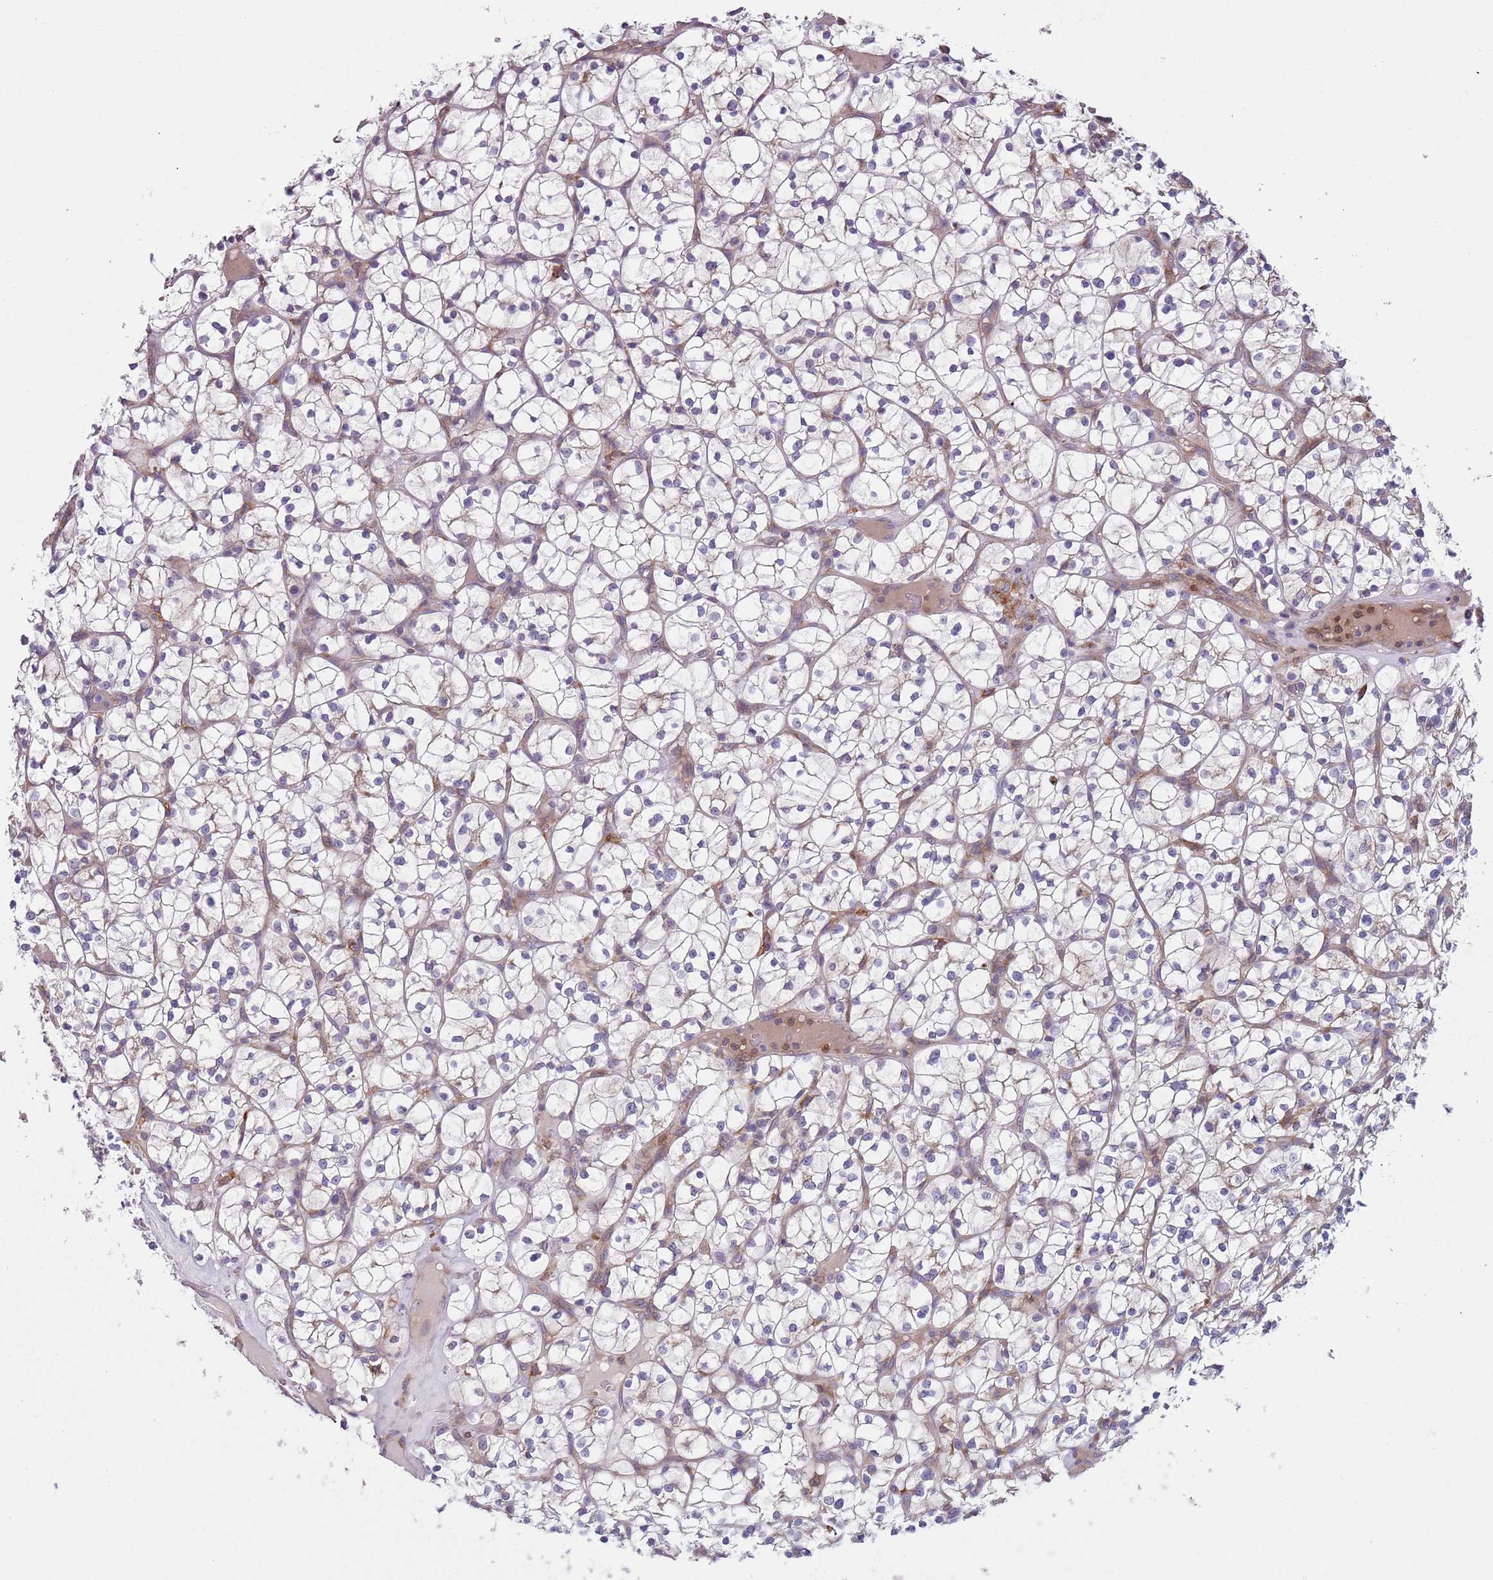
{"staining": {"intensity": "weak", "quantity": "<25%", "location": "cytoplasmic/membranous"}, "tissue": "renal cancer", "cell_type": "Tumor cells", "image_type": "cancer", "snomed": [{"axis": "morphology", "description": "Adenocarcinoma, NOS"}, {"axis": "topography", "description": "Kidney"}], "caption": "This photomicrograph is of renal cancer stained with IHC to label a protein in brown with the nuclei are counter-stained blue. There is no expression in tumor cells. Nuclei are stained in blue.", "gene": "VWCE", "patient": {"sex": "female", "age": 64}}